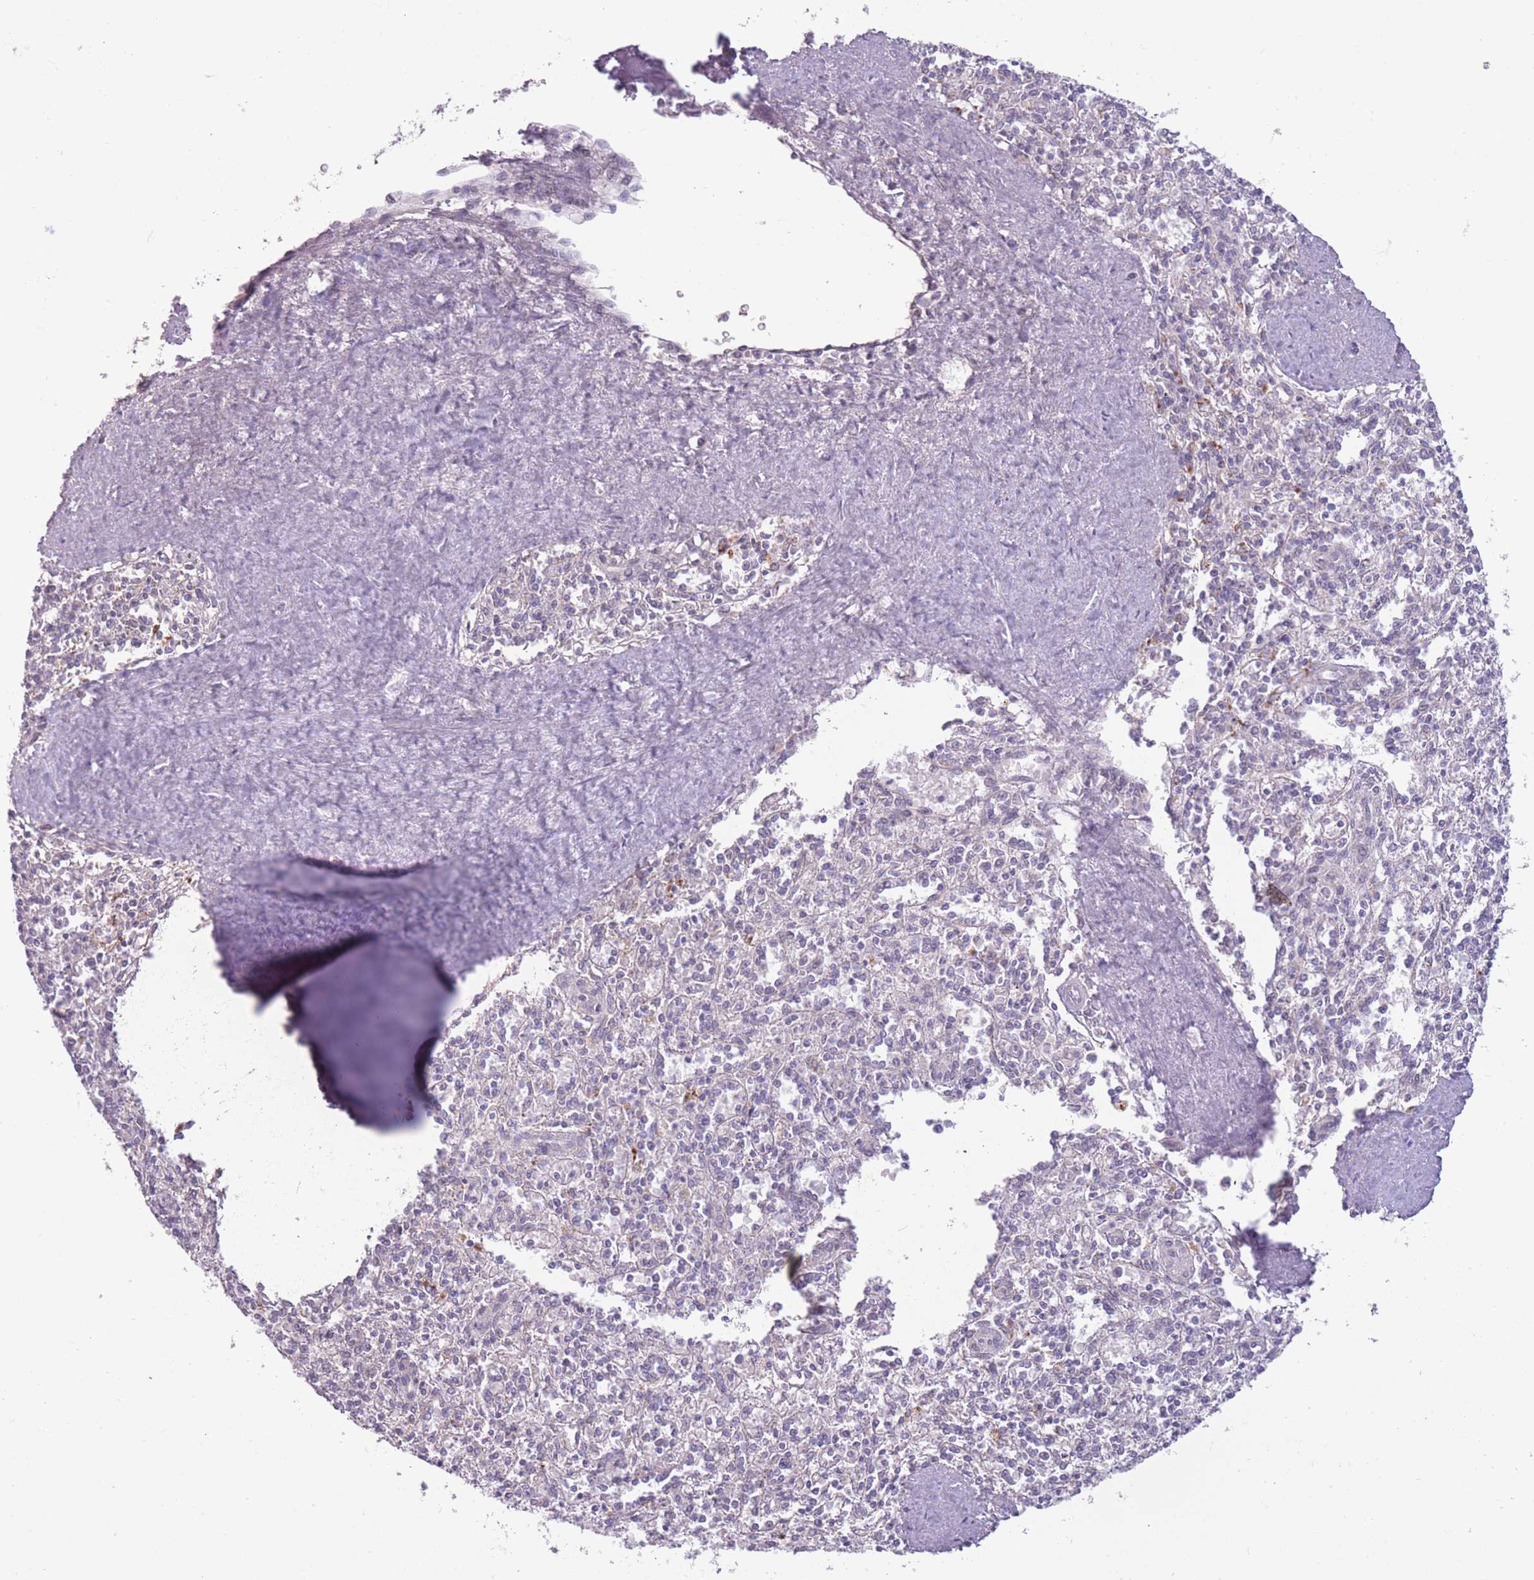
{"staining": {"intensity": "negative", "quantity": "none", "location": "none"}, "tissue": "spleen", "cell_type": "Cells in red pulp", "image_type": "normal", "snomed": [{"axis": "morphology", "description": "Normal tissue, NOS"}, {"axis": "topography", "description": "Spleen"}], "caption": "Immunohistochemistry micrograph of benign spleen: spleen stained with DAB (3,3'-diaminobenzidine) reveals no significant protein positivity in cells in red pulp.", "gene": "MRPS18C", "patient": {"sex": "female", "age": 70}}